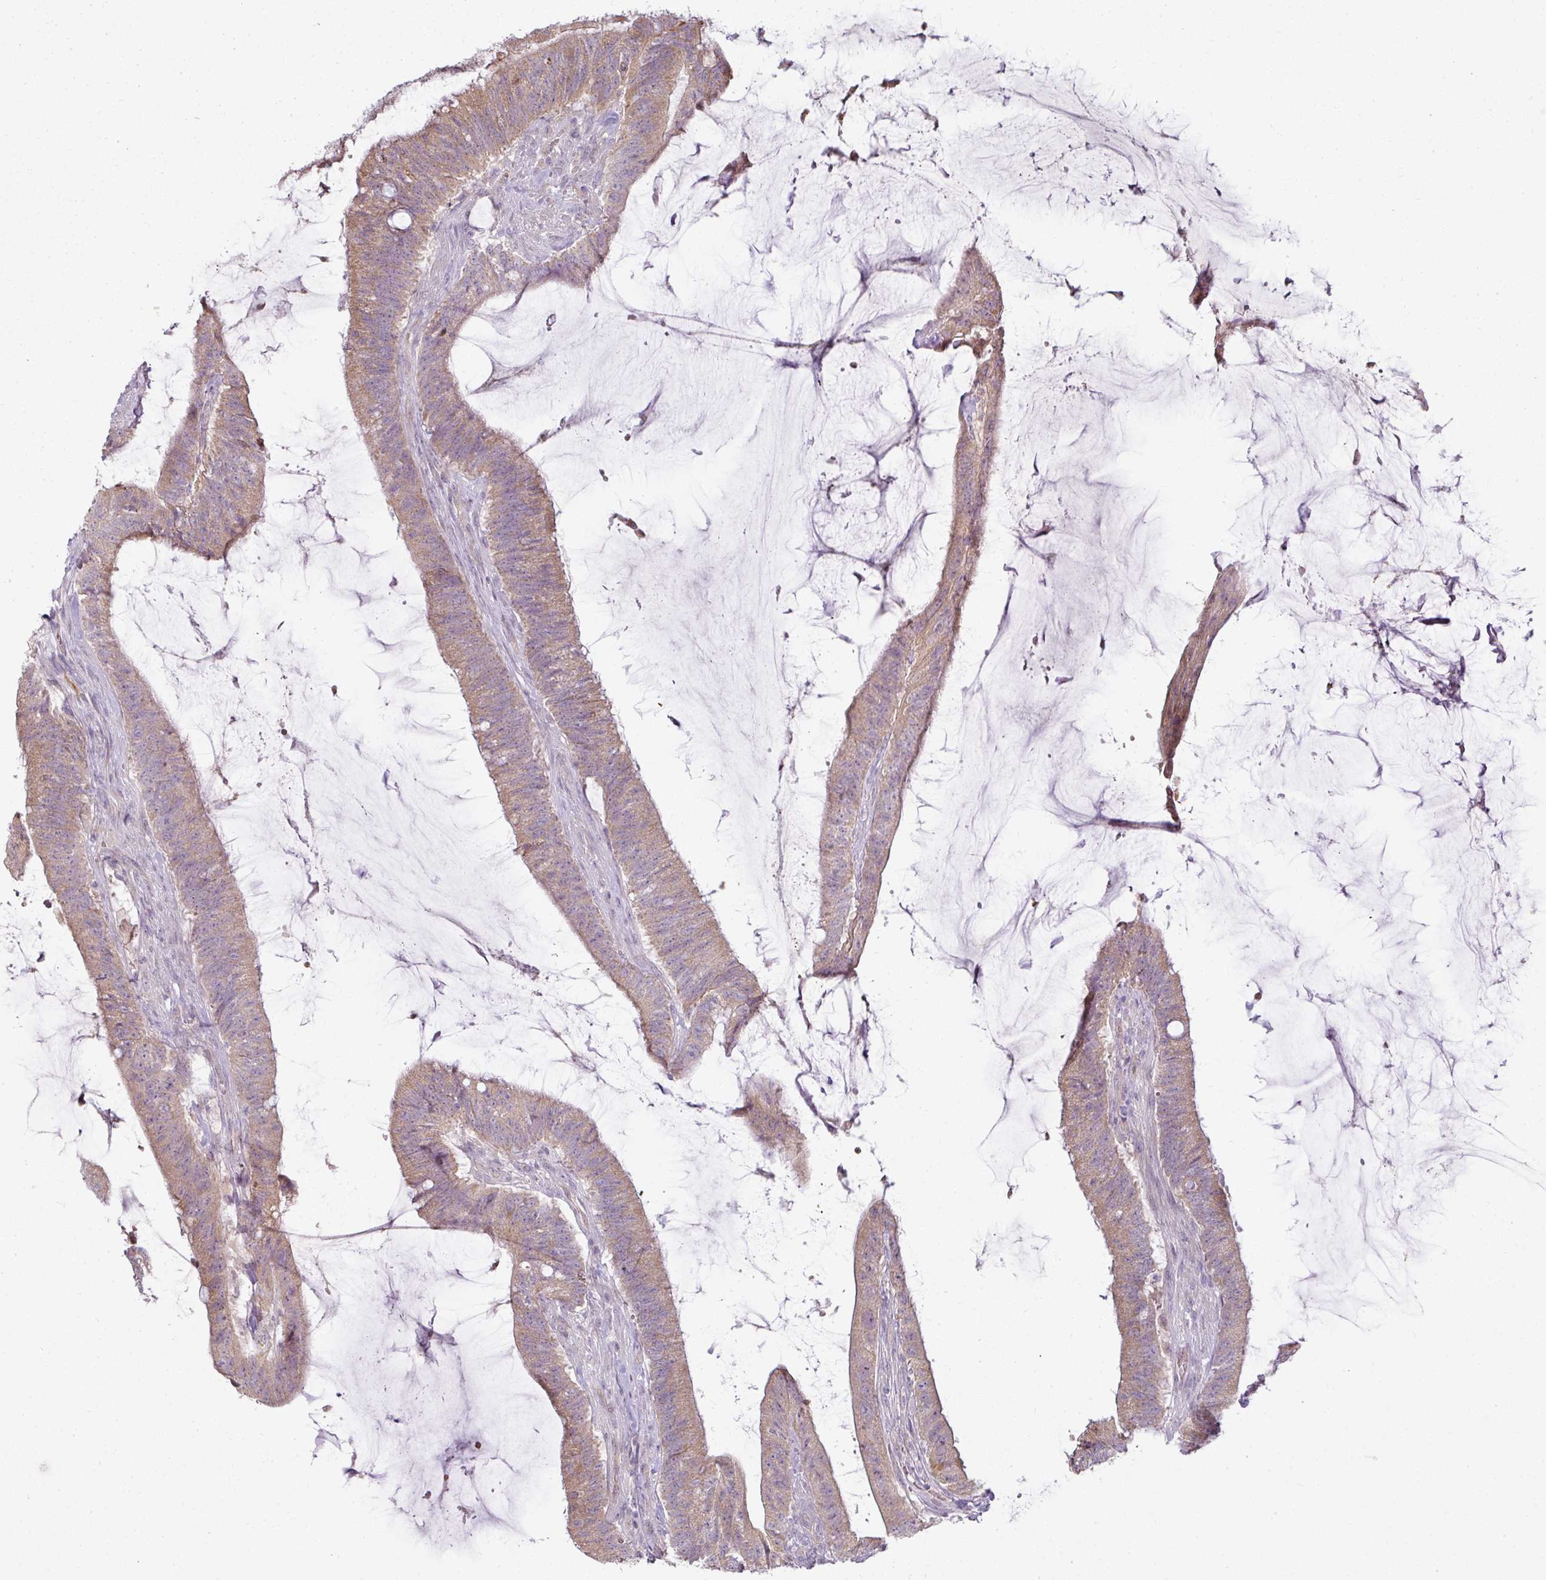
{"staining": {"intensity": "moderate", "quantity": ">75%", "location": "cytoplasmic/membranous"}, "tissue": "colorectal cancer", "cell_type": "Tumor cells", "image_type": "cancer", "snomed": [{"axis": "morphology", "description": "Adenocarcinoma, NOS"}, {"axis": "topography", "description": "Colon"}], "caption": "Adenocarcinoma (colorectal) stained with IHC demonstrates moderate cytoplasmic/membranous expression in about >75% of tumor cells.", "gene": "LY75", "patient": {"sex": "female", "age": 43}}